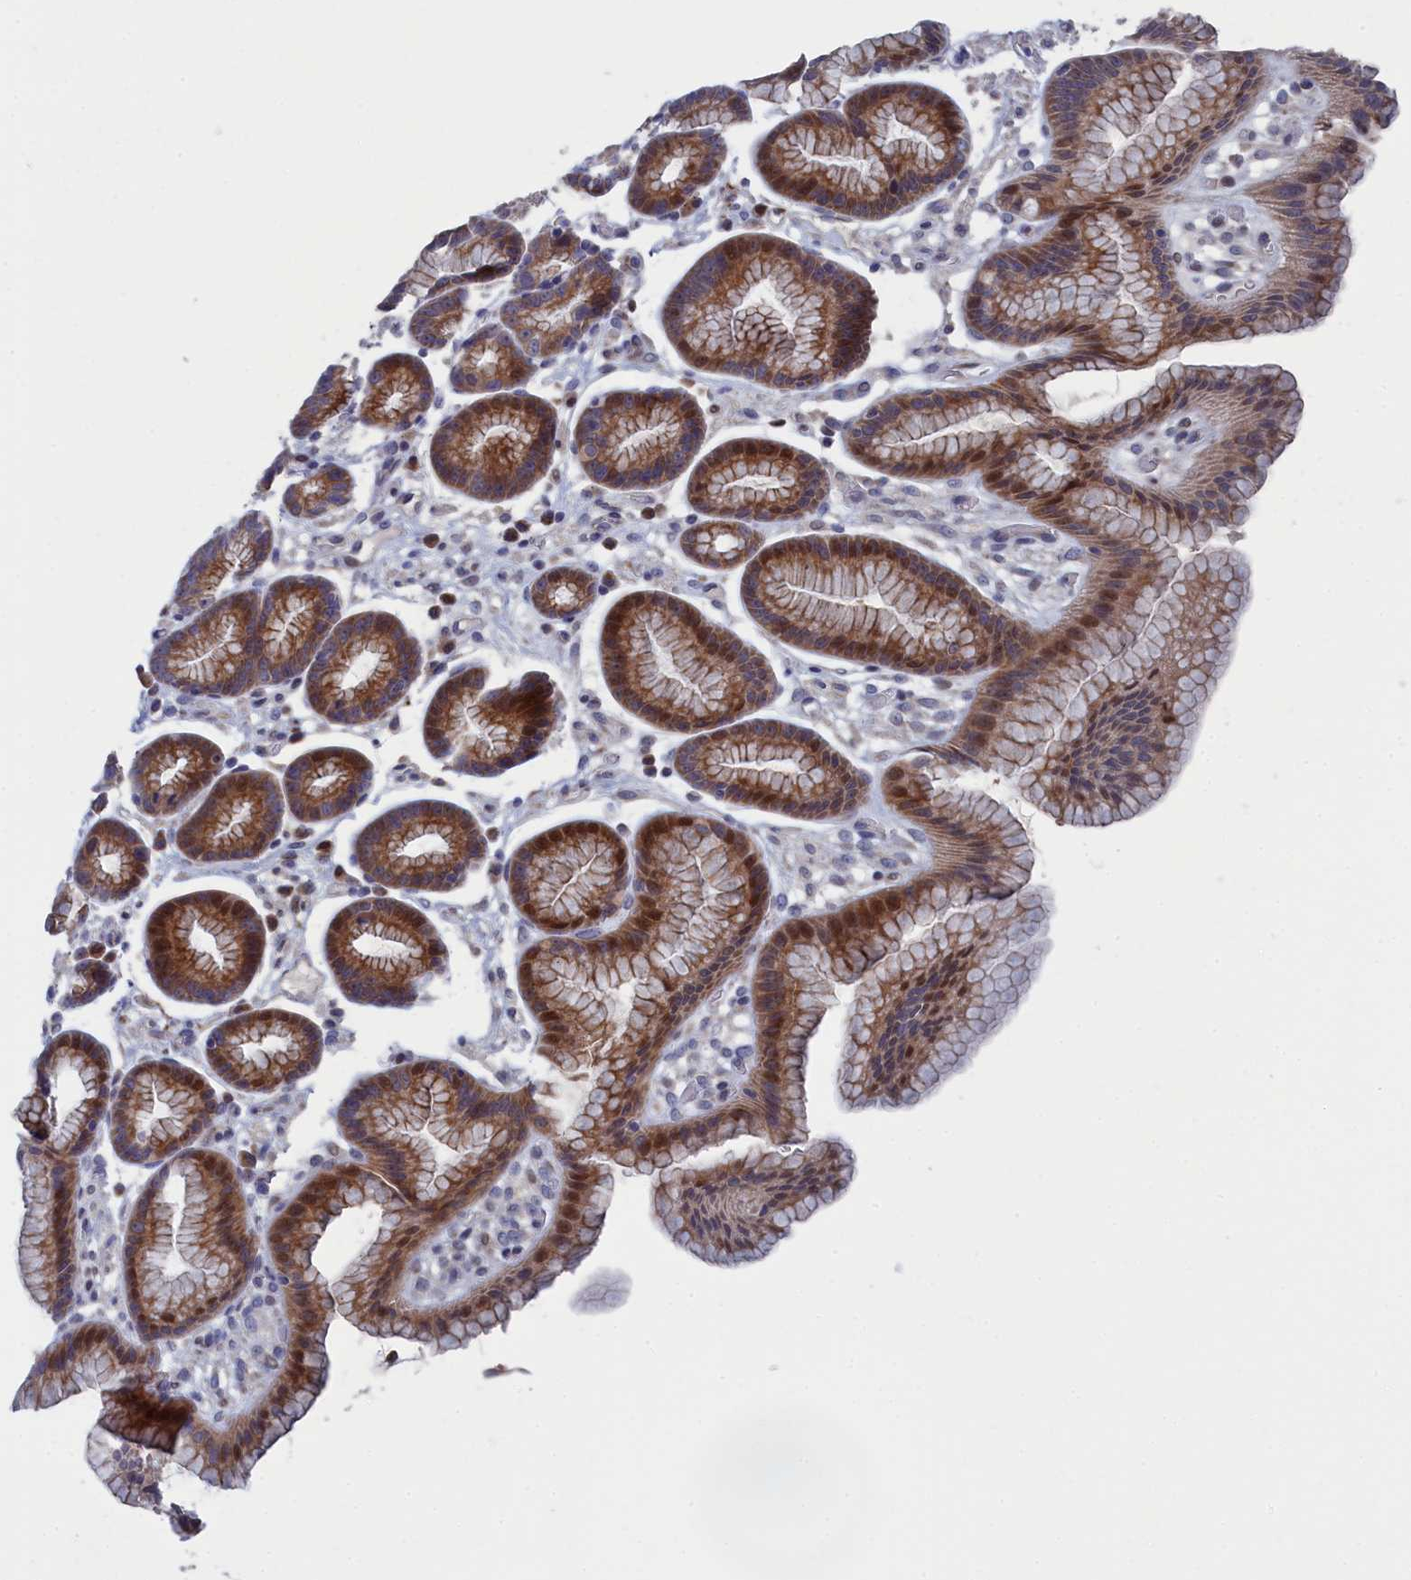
{"staining": {"intensity": "moderate", "quantity": "25%-75%", "location": "cytoplasmic/membranous,nuclear"}, "tissue": "stomach", "cell_type": "Glandular cells", "image_type": "normal", "snomed": [{"axis": "morphology", "description": "Normal tissue, NOS"}, {"axis": "topography", "description": "Stomach"}], "caption": "This histopathology image demonstrates immunohistochemistry staining of normal human stomach, with medium moderate cytoplasmic/membranous,nuclear positivity in approximately 25%-75% of glandular cells.", "gene": "TMEM161A", "patient": {"sex": "male", "age": 42}}